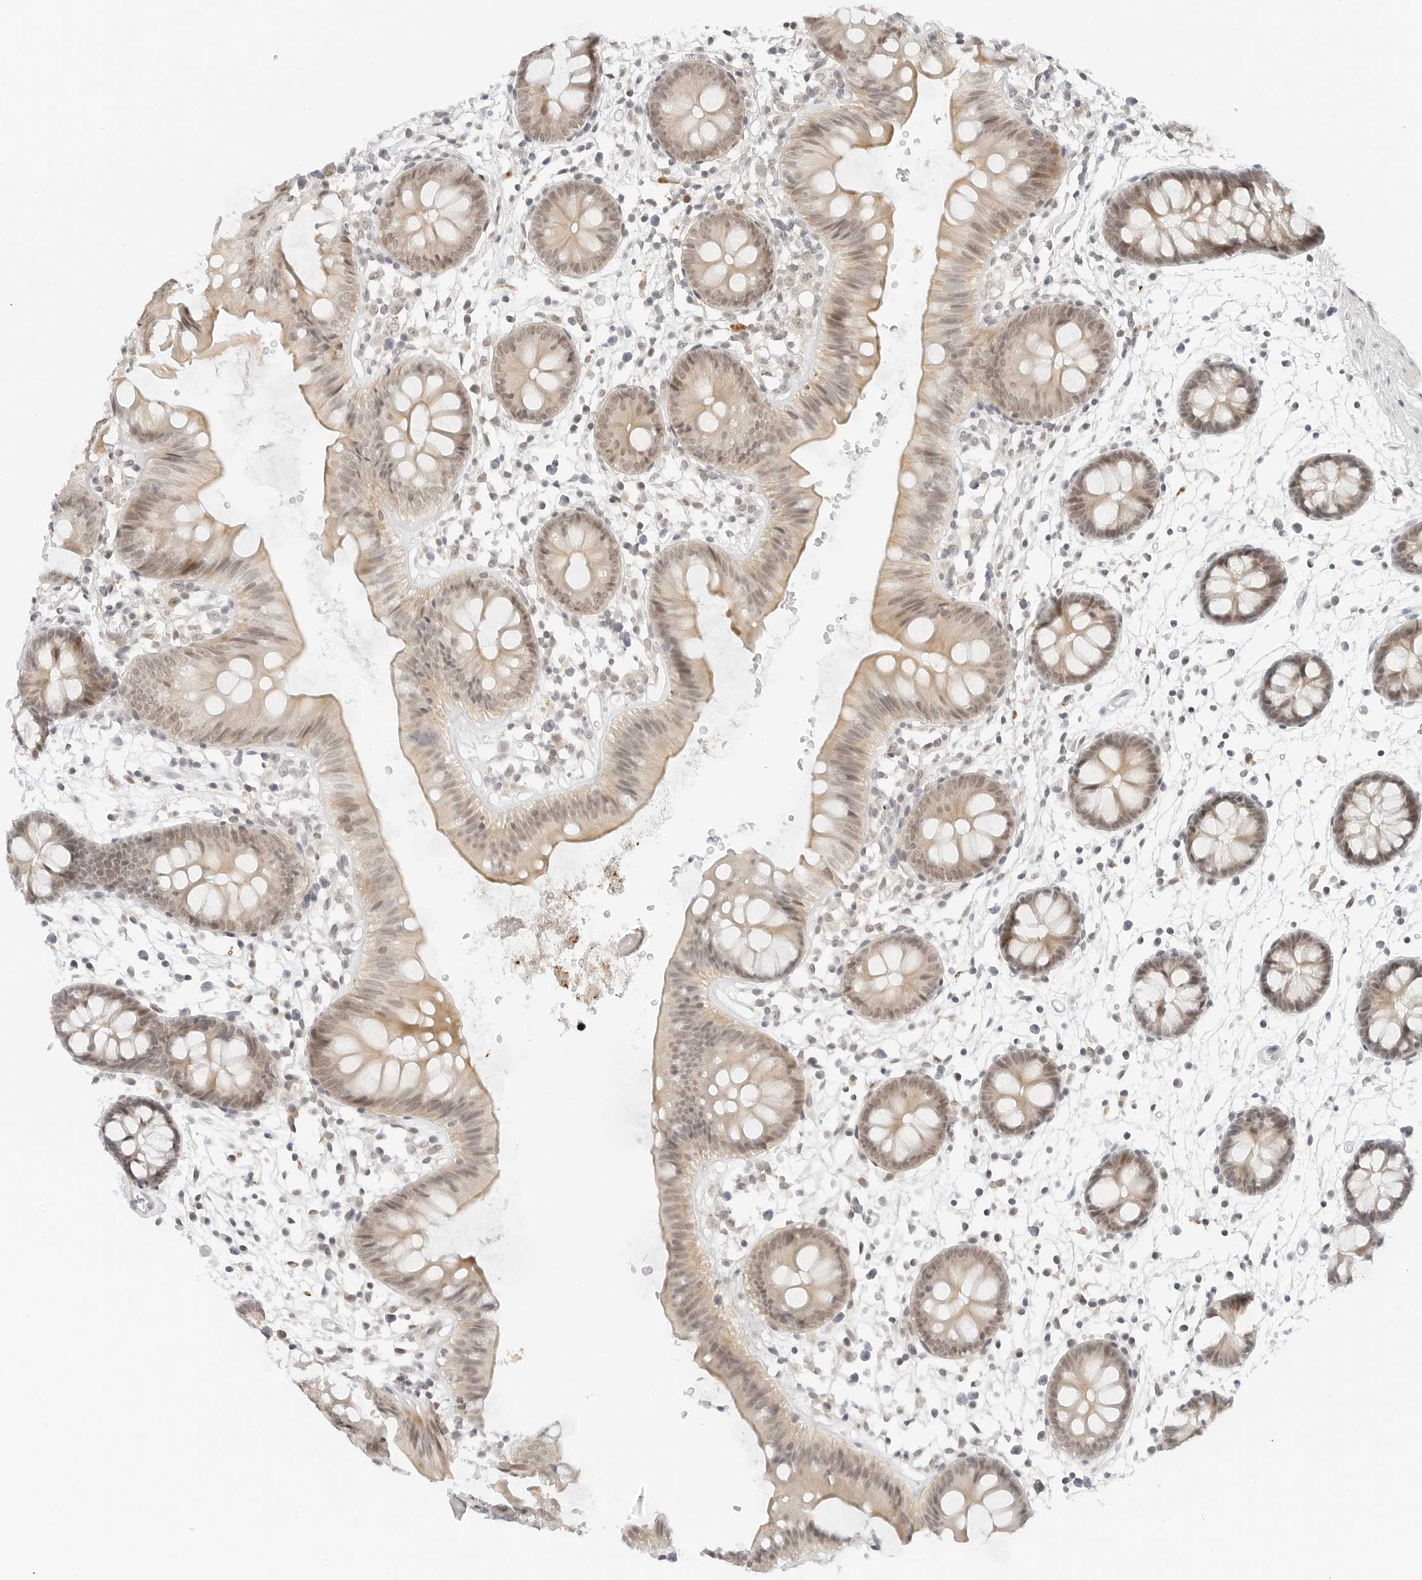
{"staining": {"intensity": "weak", "quantity": "25%-75%", "location": "nuclear"}, "tissue": "colon", "cell_type": "Endothelial cells", "image_type": "normal", "snomed": [{"axis": "morphology", "description": "Normal tissue, NOS"}, {"axis": "topography", "description": "Colon"}], "caption": "Immunohistochemical staining of unremarkable colon exhibits low levels of weak nuclear positivity in about 25%-75% of endothelial cells.", "gene": "NEO1", "patient": {"sex": "male", "age": 56}}